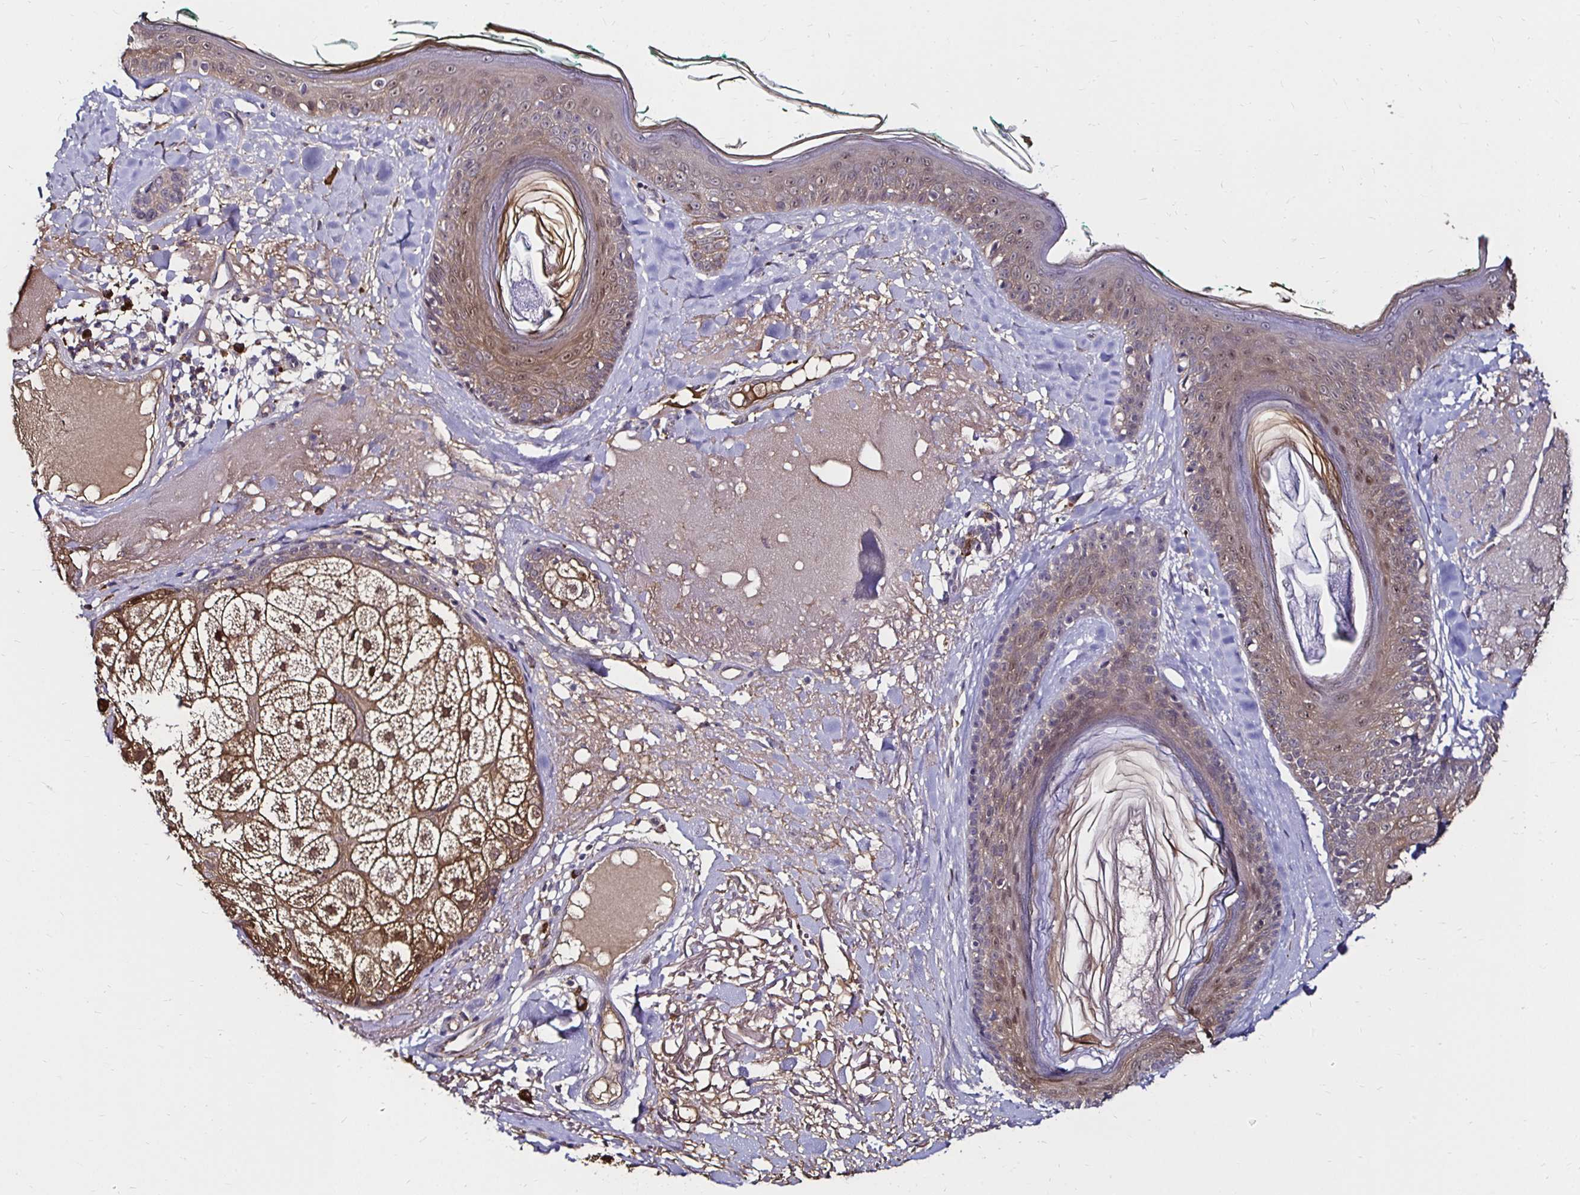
{"staining": {"intensity": "moderate", "quantity": ">75%", "location": "cytoplasmic/membranous"}, "tissue": "skin", "cell_type": "Fibroblasts", "image_type": "normal", "snomed": [{"axis": "morphology", "description": "Normal tissue, NOS"}, {"axis": "topography", "description": "Skin"}], "caption": "DAB immunohistochemical staining of normal skin demonstrates moderate cytoplasmic/membranous protein positivity in about >75% of fibroblasts.", "gene": "TXN", "patient": {"sex": "male", "age": 73}}